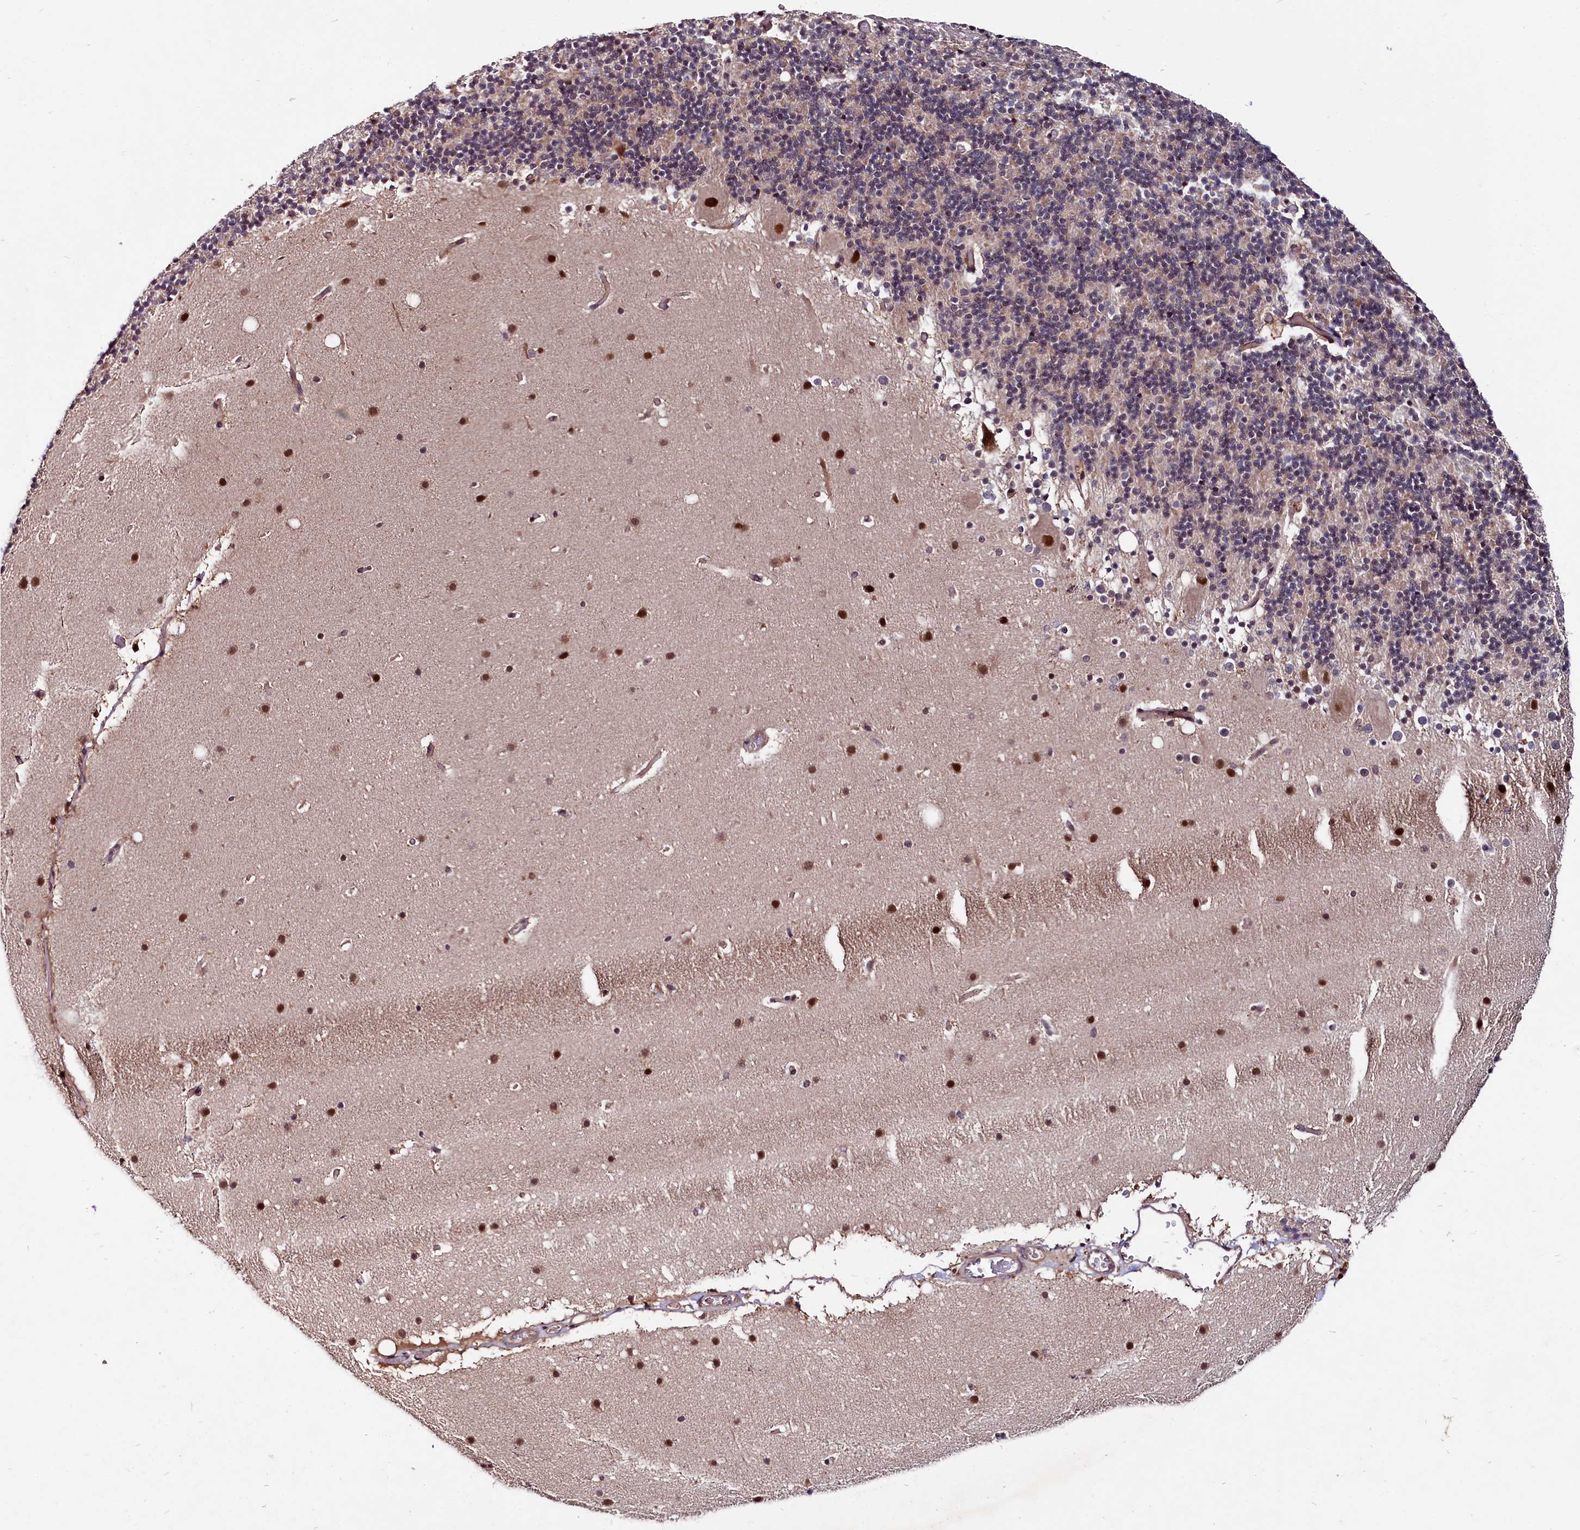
{"staining": {"intensity": "weak", "quantity": "<25%", "location": "nuclear"}, "tissue": "cerebellum", "cell_type": "Cells in granular layer", "image_type": "normal", "snomed": [{"axis": "morphology", "description": "Normal tissue, NOS"}, {"axis": "topography", "description": "Cerebellum"}], "caption": "Immunohistochemical staining of unremarkable human cerebellum demonstrates no significant expression in cells in granular layer. Brightfield microscopy of immunohistochemistry stained with DAB (brown) and hematoxylin (blue), captured at high magnification.", "gene": "UBE3A", "patient": {"sex": "male", "age": 57}}